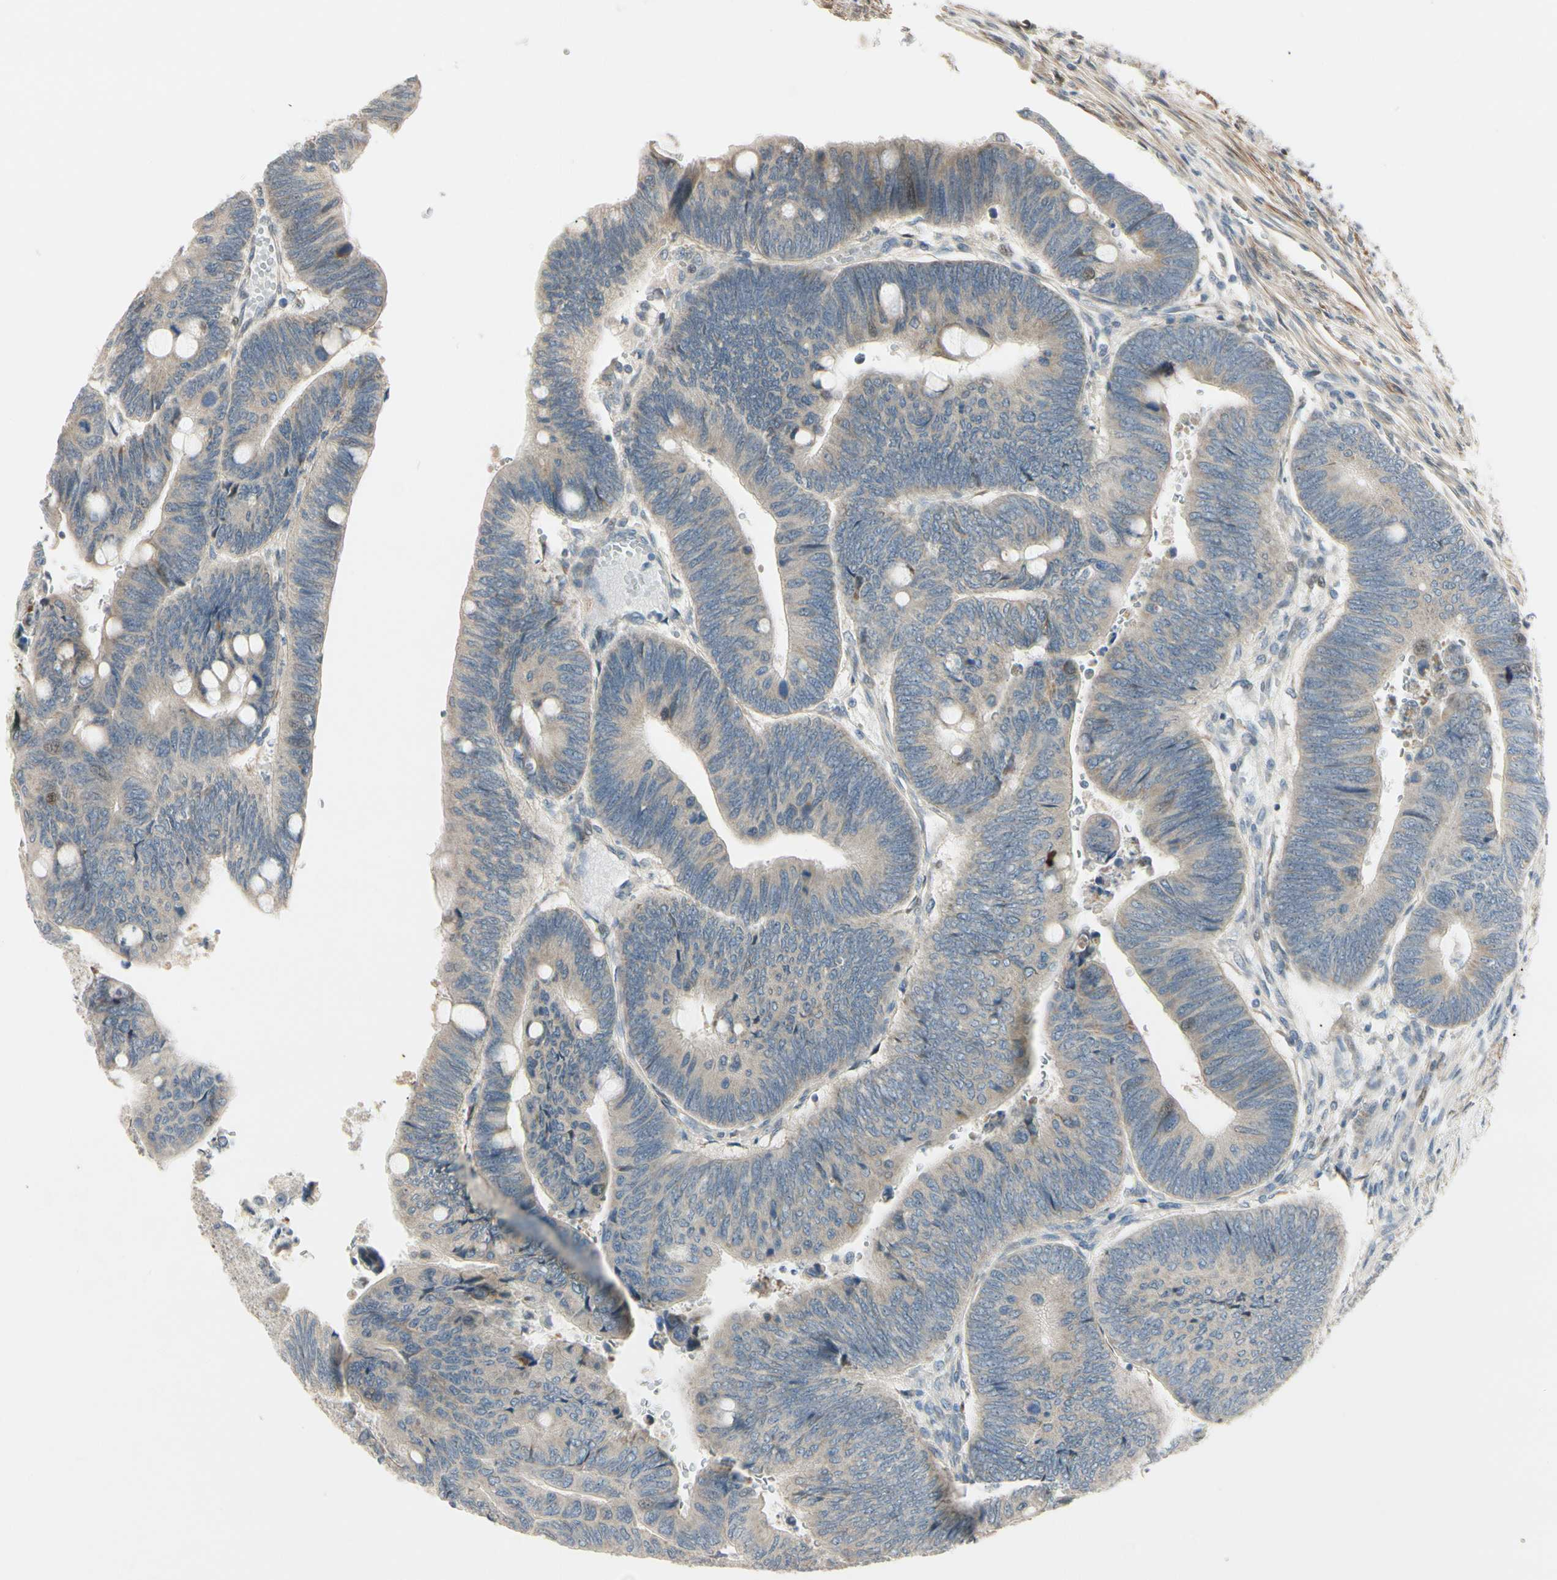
{"staining": {"intensity": "weak", "quantity": ">75%", "location": "cytoplasmic/membranous"}, "tissue": "colorectal cancer", "cell_type": "Tumor cells", "image_type": "cancer", "snomed": [{"axis": "morphology", "description": "Normal tissue, NOS"}, {"axis": "morphology", "description": "Adenocarcinoma, NOS"}, {"axis": "topography", "description": "Rectum"}, {"axis": "topography", "description": "Peripheral nerve tissue"}], "caption": "High-power microscopy captured an immunohistochemistry (IHC) image of adenocarcinoma (colorectal), revealing weak cytoplasmic/membranous expression in about >75% of tumor cells. The staining is performed using DAB (3,3'-diaminobenzidine) brown chromogen to label protein expression. The nuclei are counter-stained blue using hematoxylin.", "gene": "P4HA3", "patient": {"sex": "male", "age": 92}}